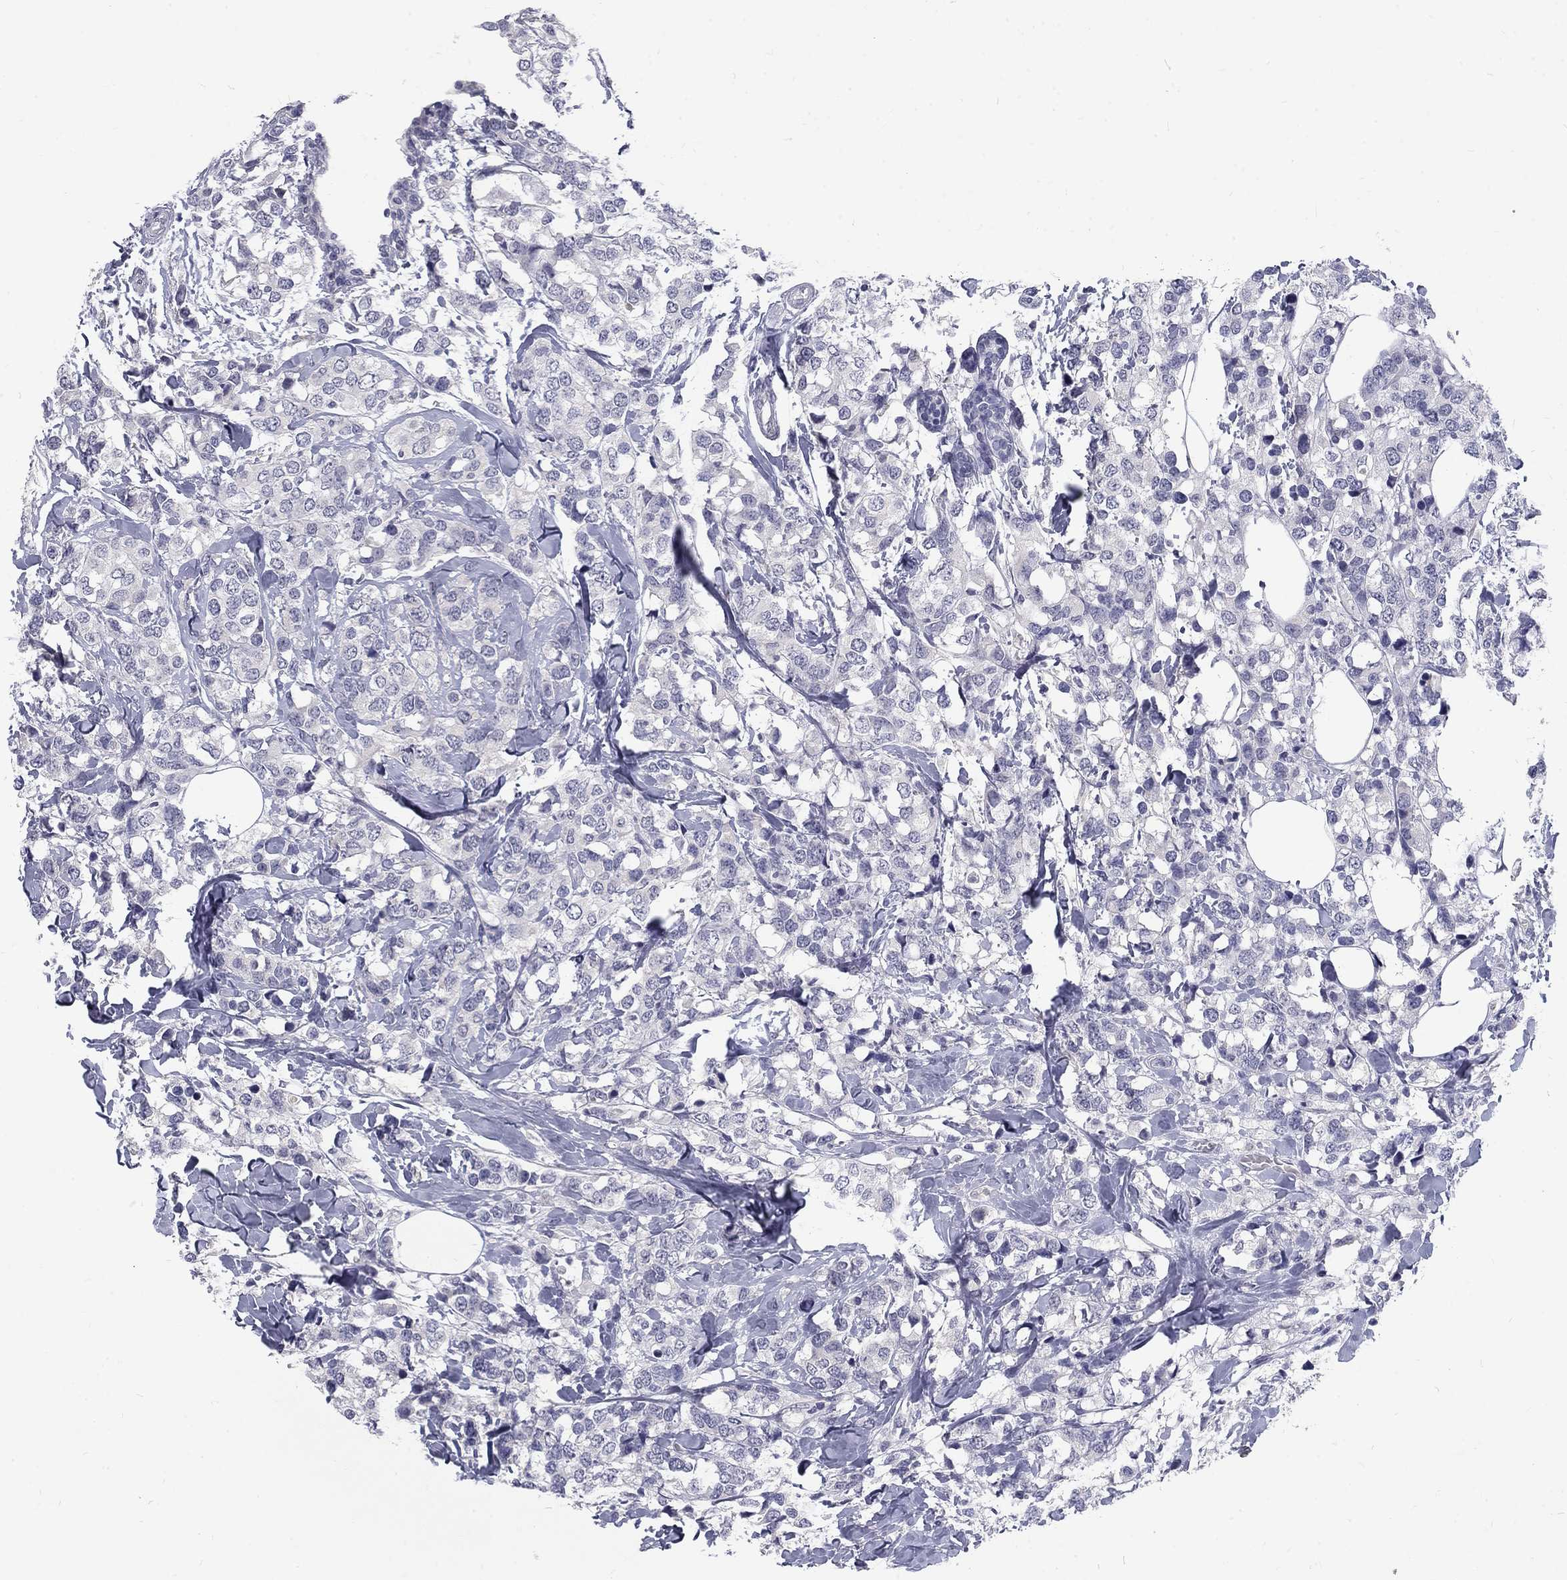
{"staining": {"intensity": "negative", "quantity": "none", "location": "none"}, "tissue": "breast cancer", "cell_type": "Tumor cells", "image_type": "cancer", "snomed": [{"axis": "morphology", "description": "Lobular carcinoma"}, {"axis": "topography", "description": "Breast"}], "caption": "High power microscopy histopathology image of an immunohistochemistry micrograph of breast lobular carcinoma, revealing no significant positivity in tumor cells.", "gene": "NOS1", "patient": {"sex": "female", "age": 59}}